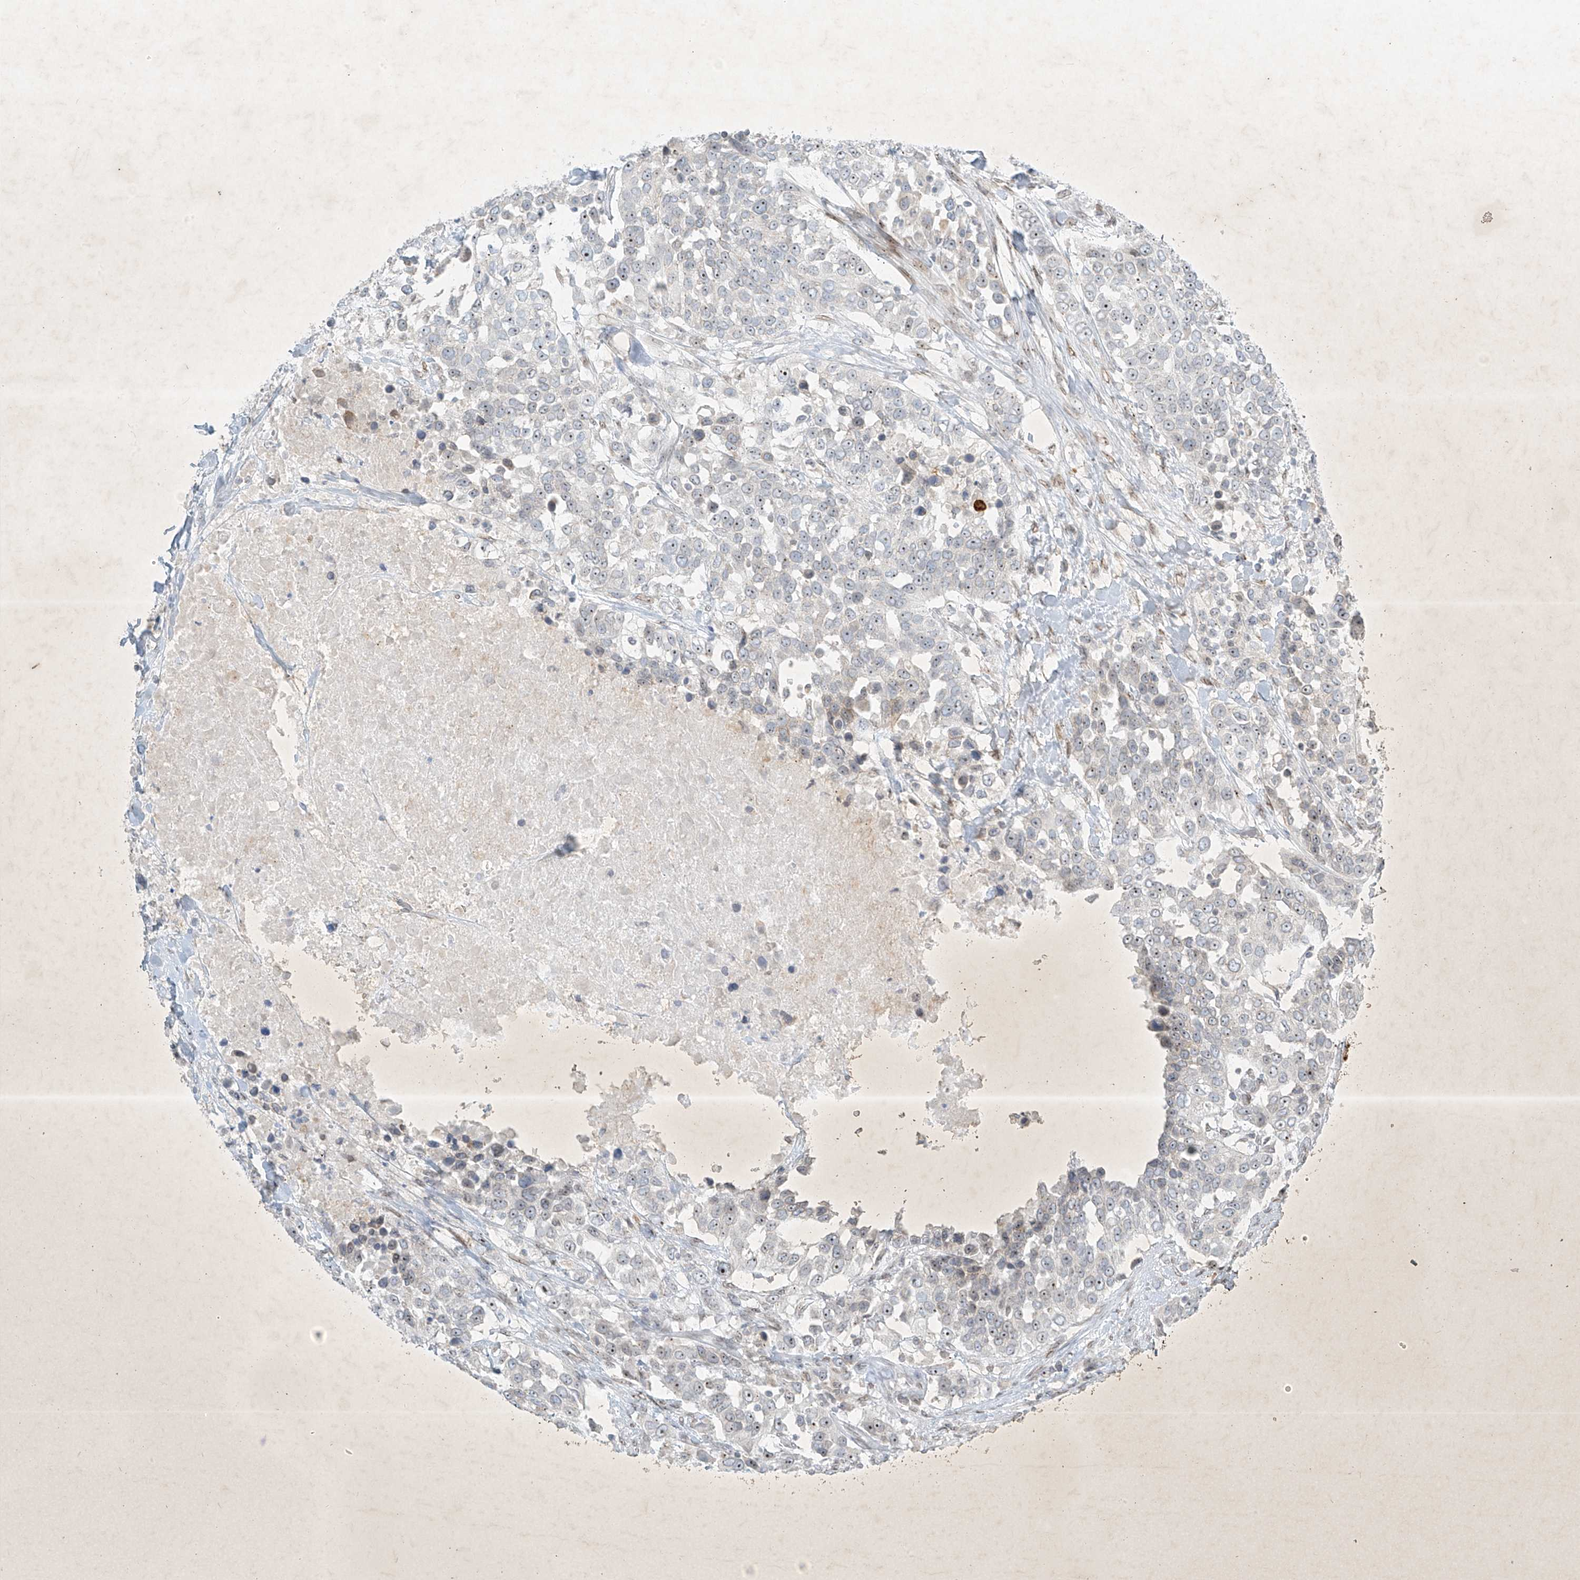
{"staining": {"intensity": "moderate", "quantity": "25%-75%", "location": "nuclear"}, "tissue": "urothelial cancer", "cell_type": "Tumor cells", "image_type": "cancer", "snomed": [{"axis": "morphology", "description": "Urothelial carcinoma, High grade"}, {"axis": "topography", "description": "Urinary bladder"}], "caption": "DAB immunohistochemical staining of urothelial carcinoma (high-grade) exhibits moderate nuclear protein positivity in about 25%-75% of tumor cells. (DAB (3,3'-diaminobenzidine) = brown stain, brightfield microscopy at high magnification).", "gene": "SAMD15", "patient": {"sex": "female", "age": 80}}